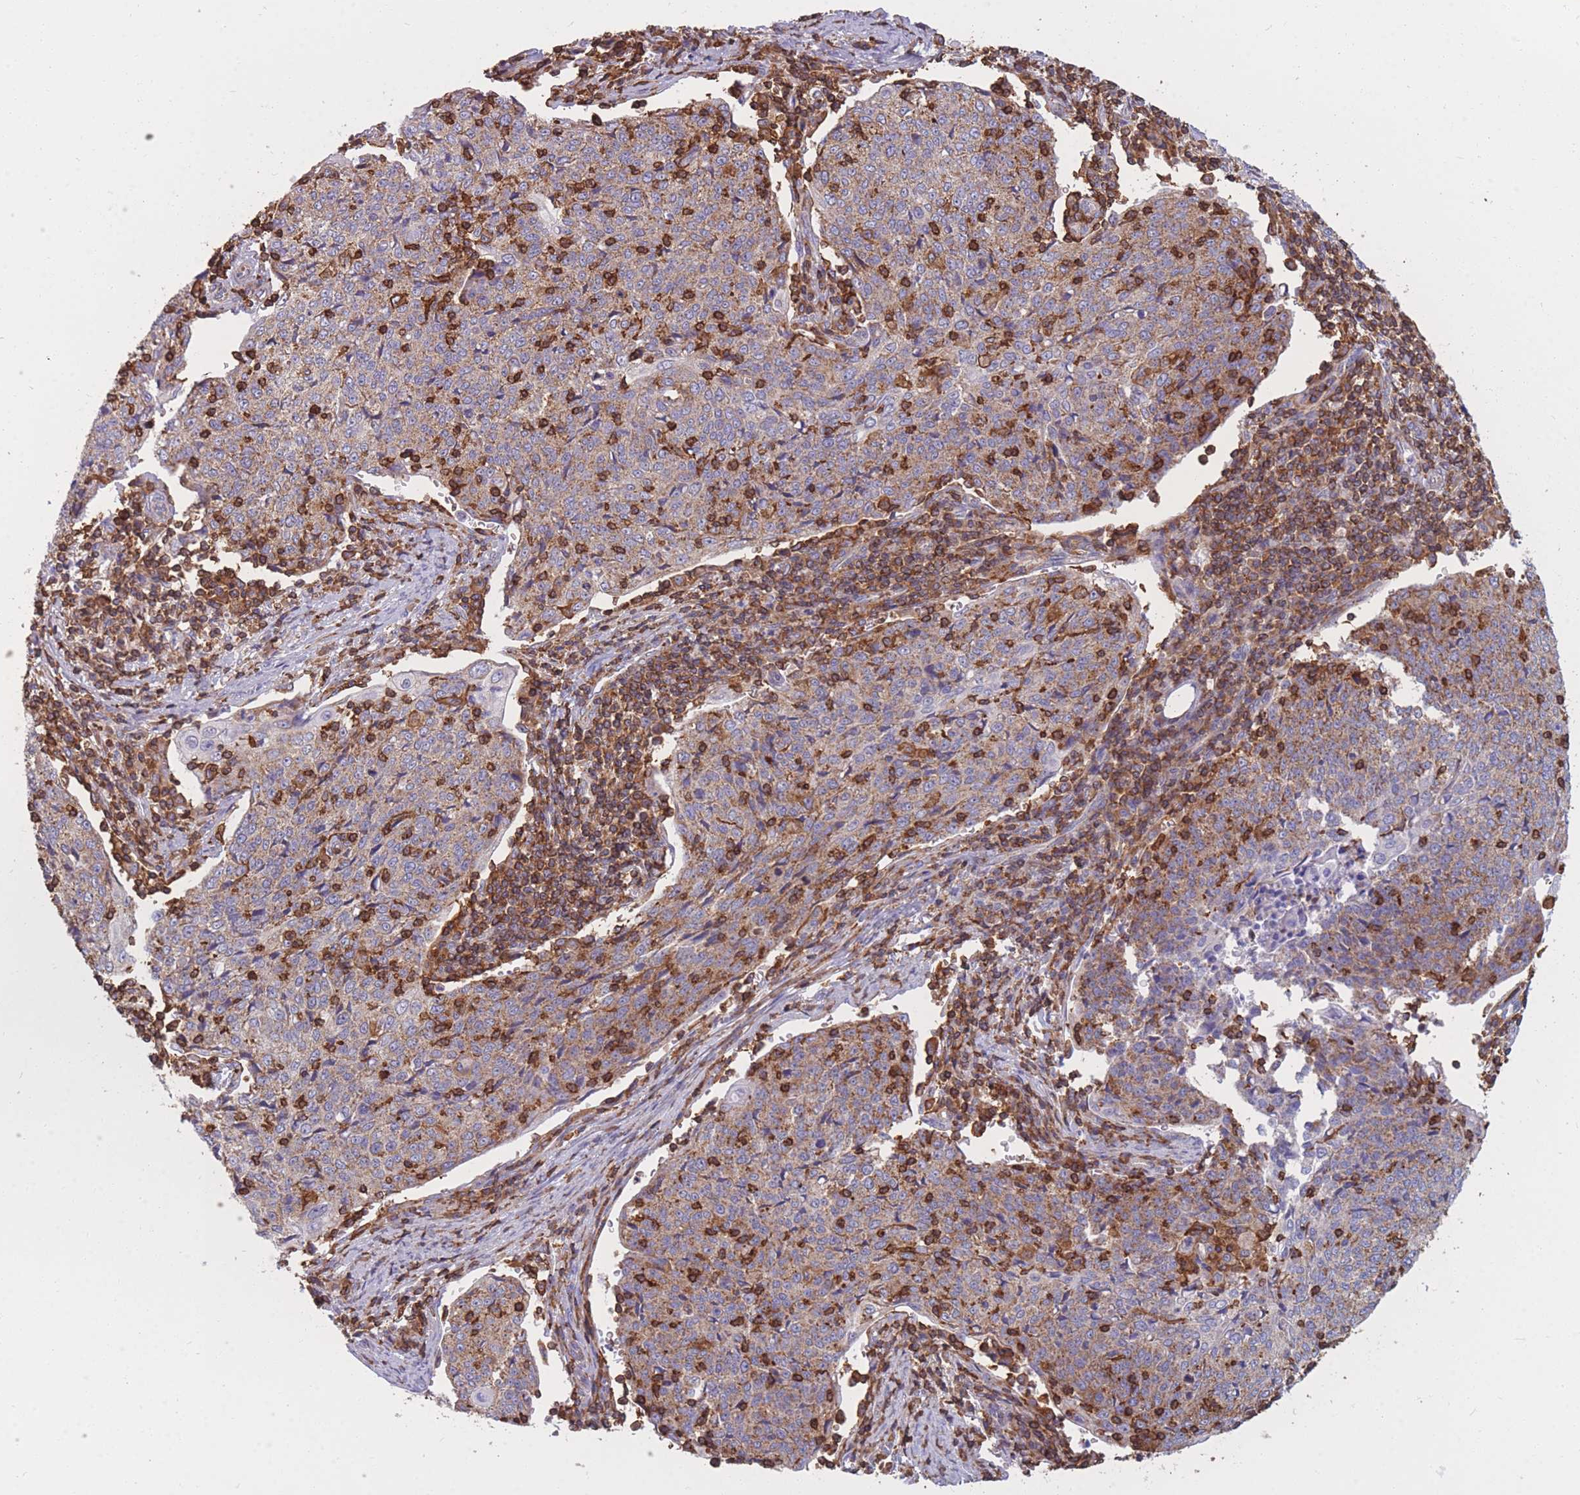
{"staining": {"intensity": "weak", "quantity": "25%-75%", "location": "cytoplasmic/membranous"}, "tissue": "cervical cancer", "cell_type": "Tumor cells", "image_type": "cancer", "snomed": [{"axis": "morphology", "description": "Squamous cell carcinoma, NOS"}, {"axis": "topography", "description": "Cervix"}], "caption": "Cervical cancer (squamous cell carcinoma) was stained to show a protein in brown. There is low levels of weak cytoplasmic/membranous expression in approximately 25%-75% of tumor cells. (IHC, brightfield microscopy, high magnification).", "gene": "MRPL54", "patient": {"sex": "female", "age": 48}}